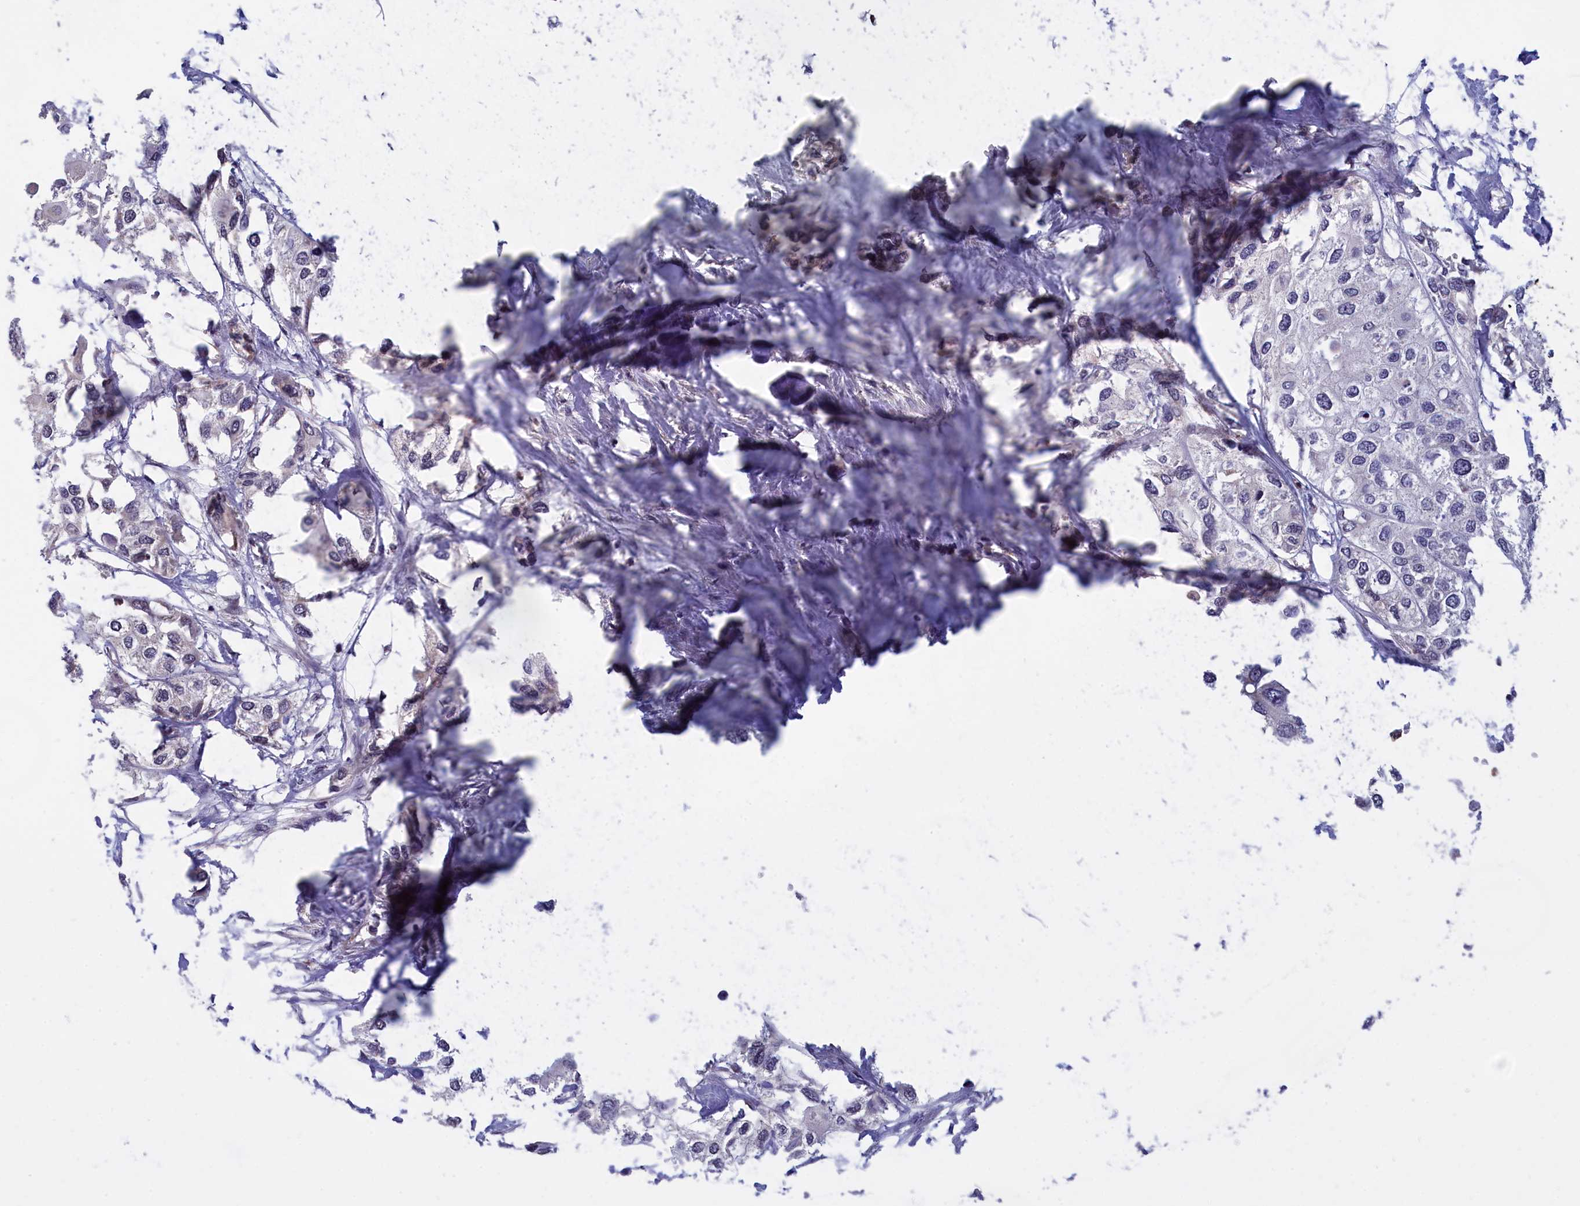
{"staining": {"intensity": "negative", "quantity": "none", "location": "none"}, "tissue": "urothelial cancer", "cell_type": "Tumor cells", "image_type": "cancer", "snomed": [{"axis": "morphology", "description": "Urothelial carcinoma, High grade"}, {"axis": "topography", "description": "Urinary bladder"}], "caption": "IHC of urothelial cancer shows no staining in tumor cells.", "gene": "EPB41L4B", "patient": {"sex": "male", "age": 64}}